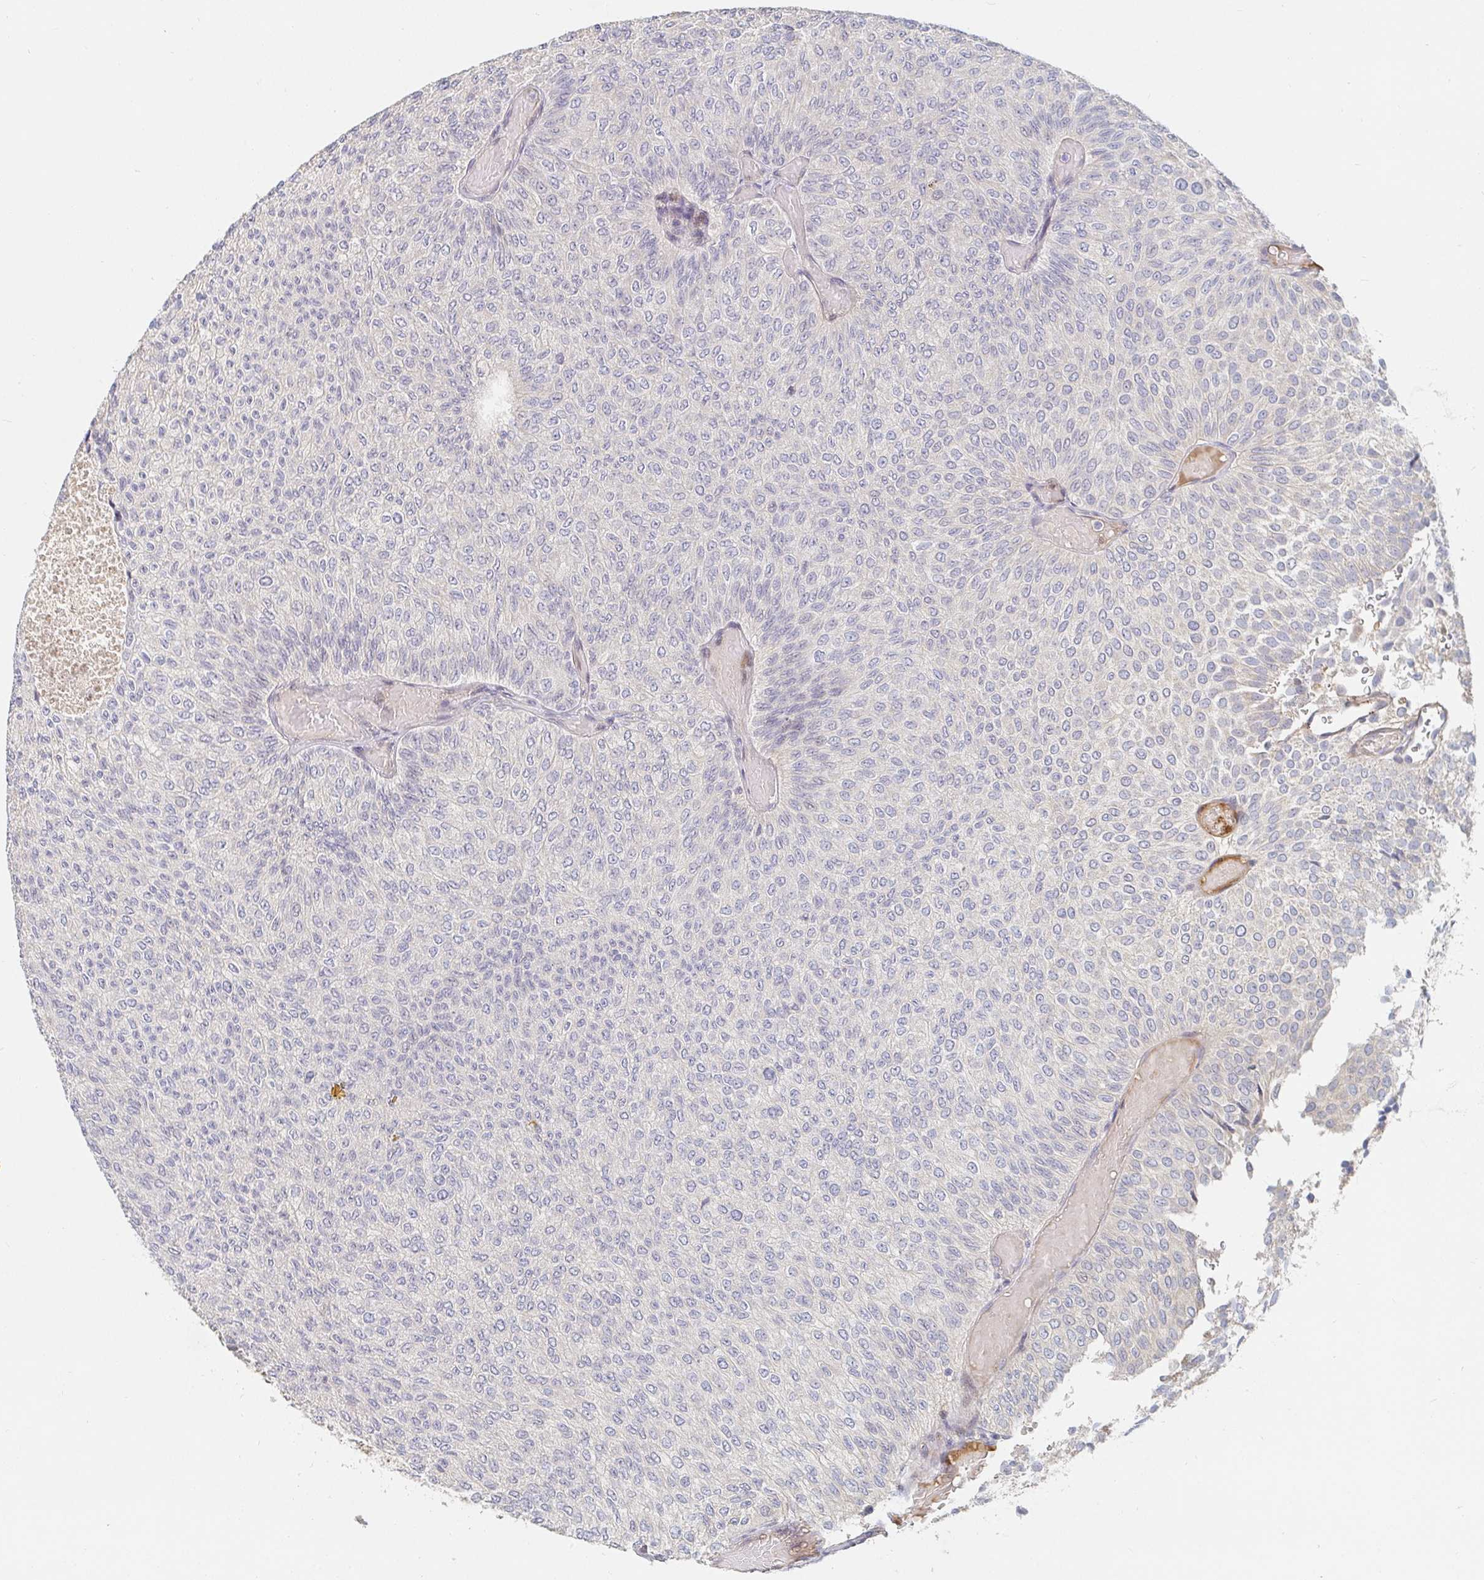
{"staining": {"intensity": "negative", "quantity": "none", "location": "none"}, "tissue": "urothelial cancer", "cell_type": "Tumor cells", "image_type": "cancer", "snomed": [{"axis": "morphology", "description": "Urothelial carcinoma, Low grade"}, {"axis": "topography", "description": "Urinary bladder"}], "caption": "DAB immunohistochemical staining of urothelial cancer demonstrates no significant staining in tumor cells. (Brightfield microscopy of DAB immunohistochemistry (IHC) at high magnification).", "gene": "NME9", "patient": {"sex": "male", "age": 78}}